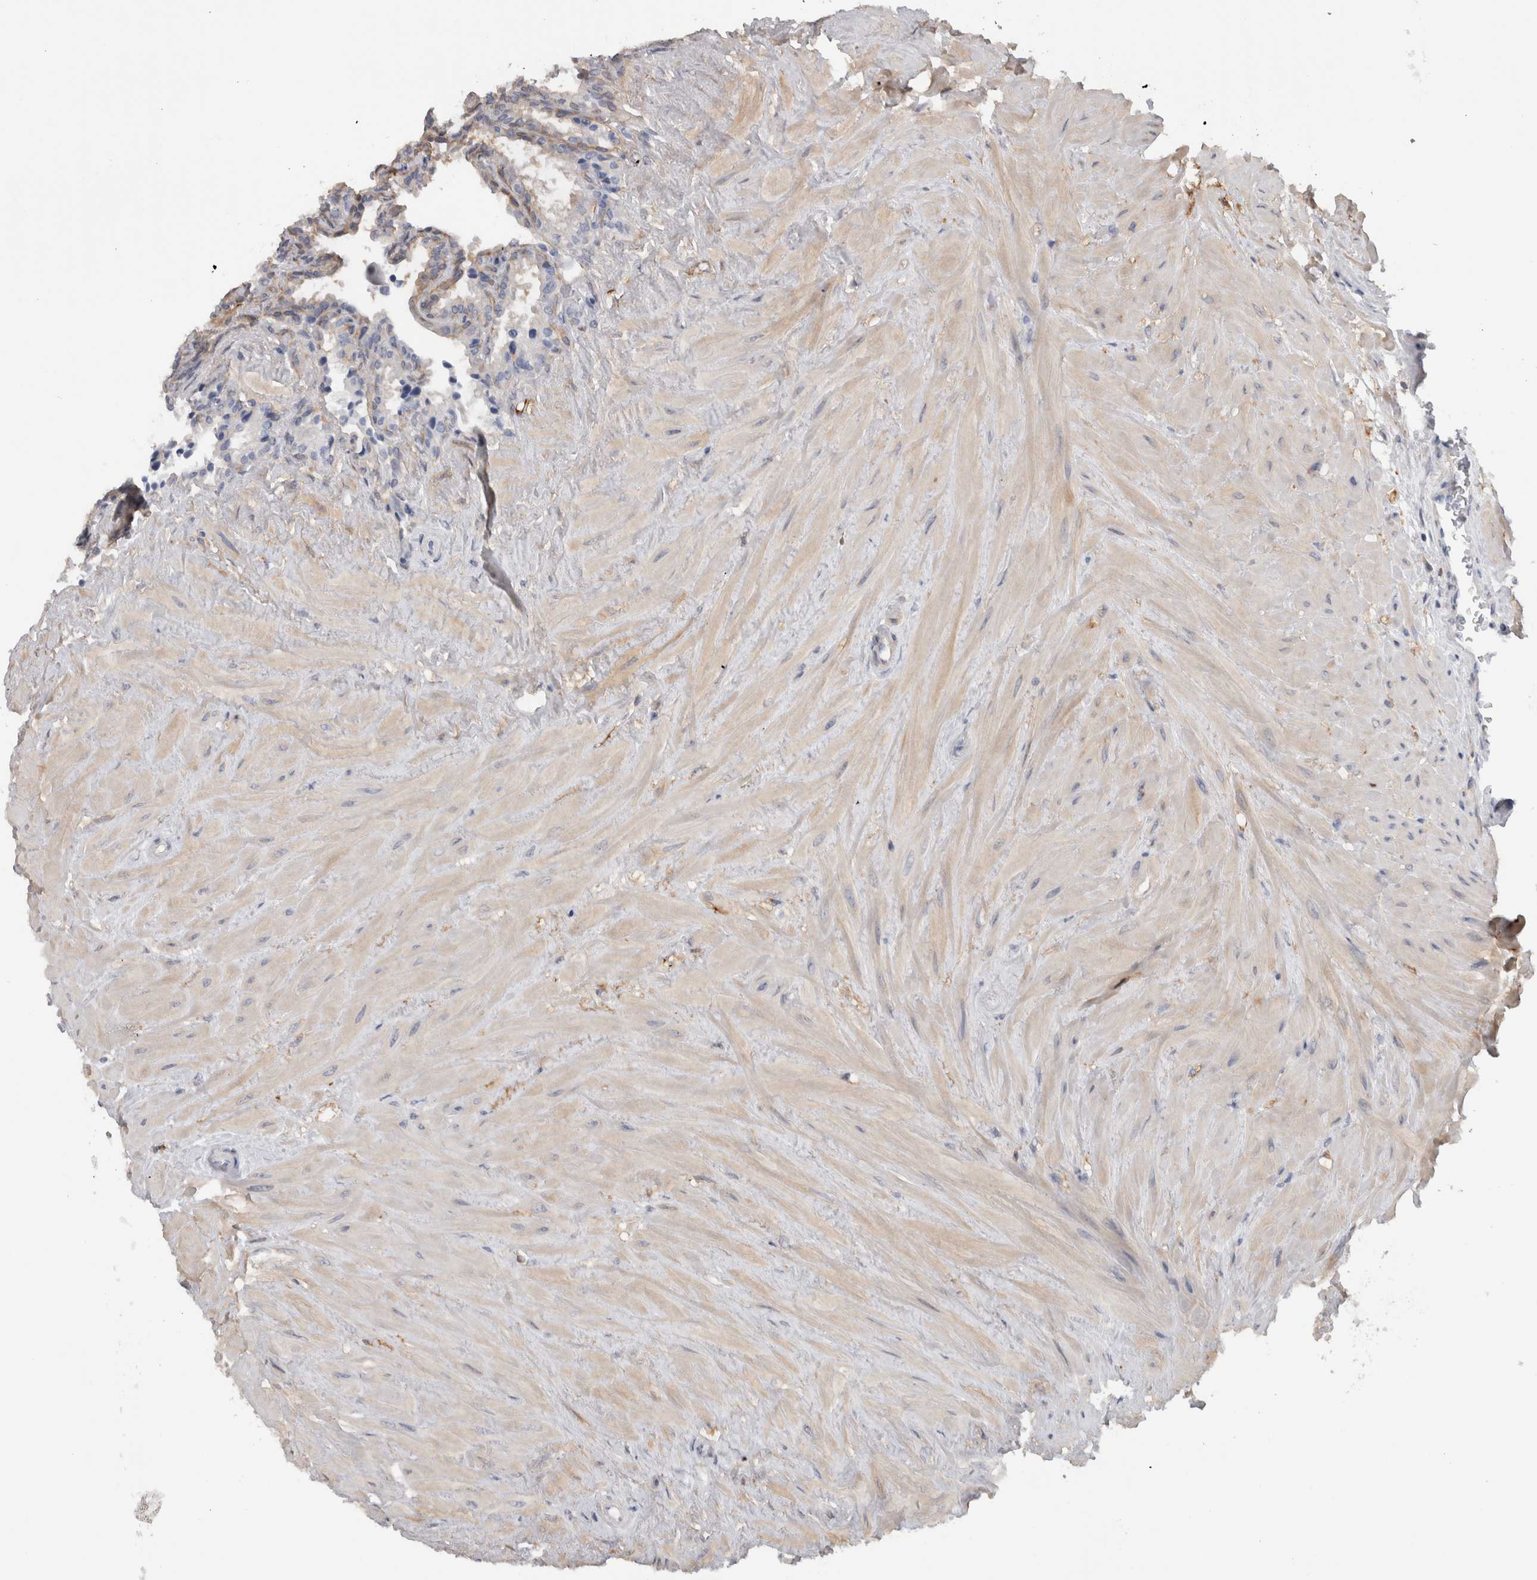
{"staining": {"intensity": "moderate", "quantity": "<25%", "location": "cytoplasmic/membranous"}, "tissue": "seminal vesicle", "cell_type": "Glandular cells", "image_type": "normal", "snomed": [{"axis": "morphology", "description": "Normal tissue, NOS"}, {"axis": "topography", "description": "Seminal veicle"}], "caption": "Glandular cells display low levels of moderate cytoplasmic/membranous expression in about <25% of cells in benign seminal vesicle. (Brightfield microscopy of DAB IHC at high magnification).", "gene": "SCRN1", "patient": {"sex": "male", "age": 46}}